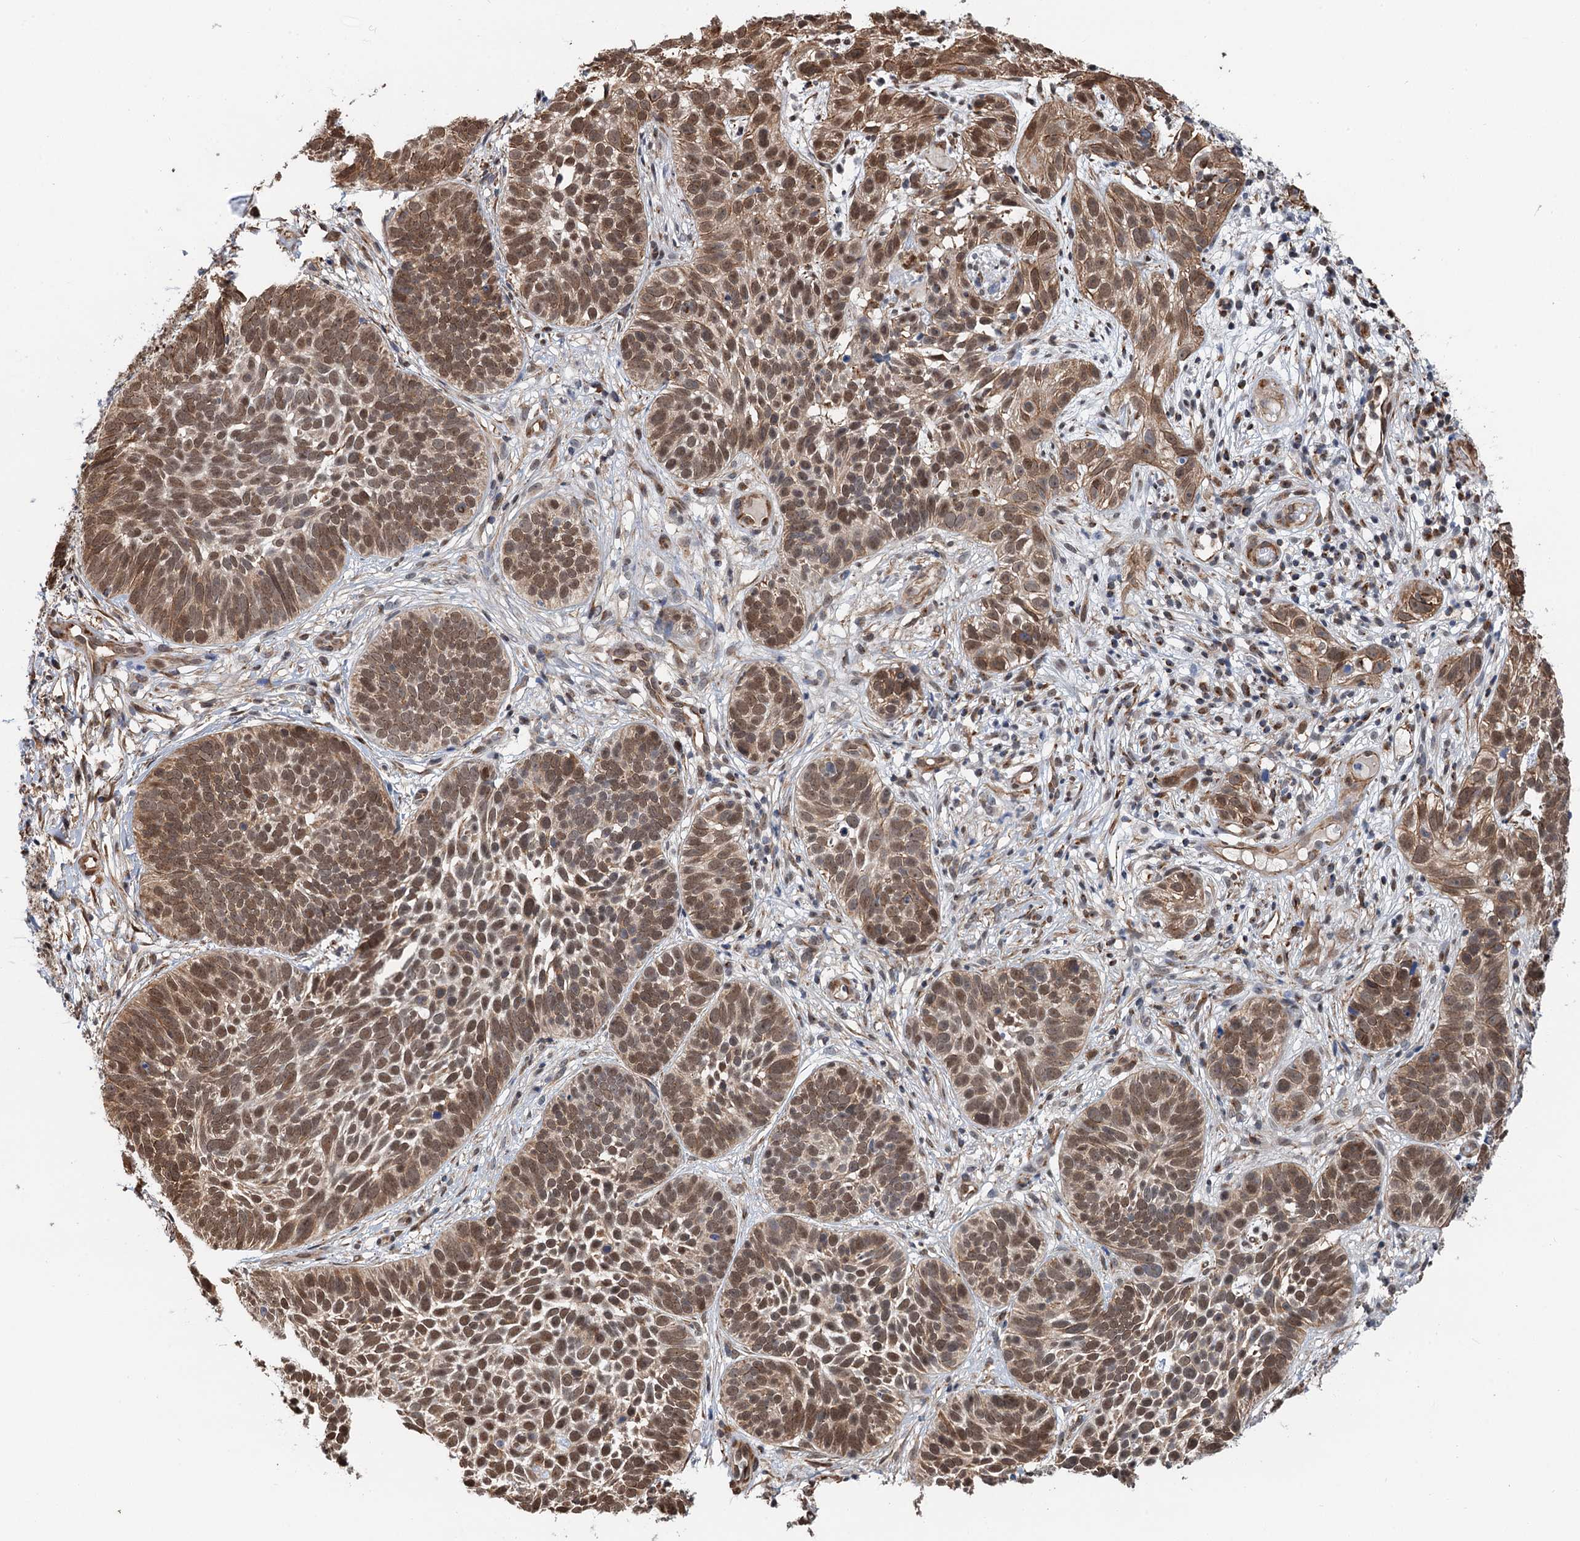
{"staining": {"intensity": "moderate", "quantity": ">75%", "location": "nuclear"}, "tissue": "skin cancer", "cell_type": "Tumor cells", "image_type": "cancer", "snomed": [{"axis": "morphology", "description": "Basal cell carcinoma"}, {"axis": "topography", "description": "Skin"}], "caption": "Protein staining of skin basal cell carcinoma tissue reveals moderate nuclear expression in about >75% of tumor cells.", "gene": "CFDP1", "patient": {"sex": "male", "age": 89}}